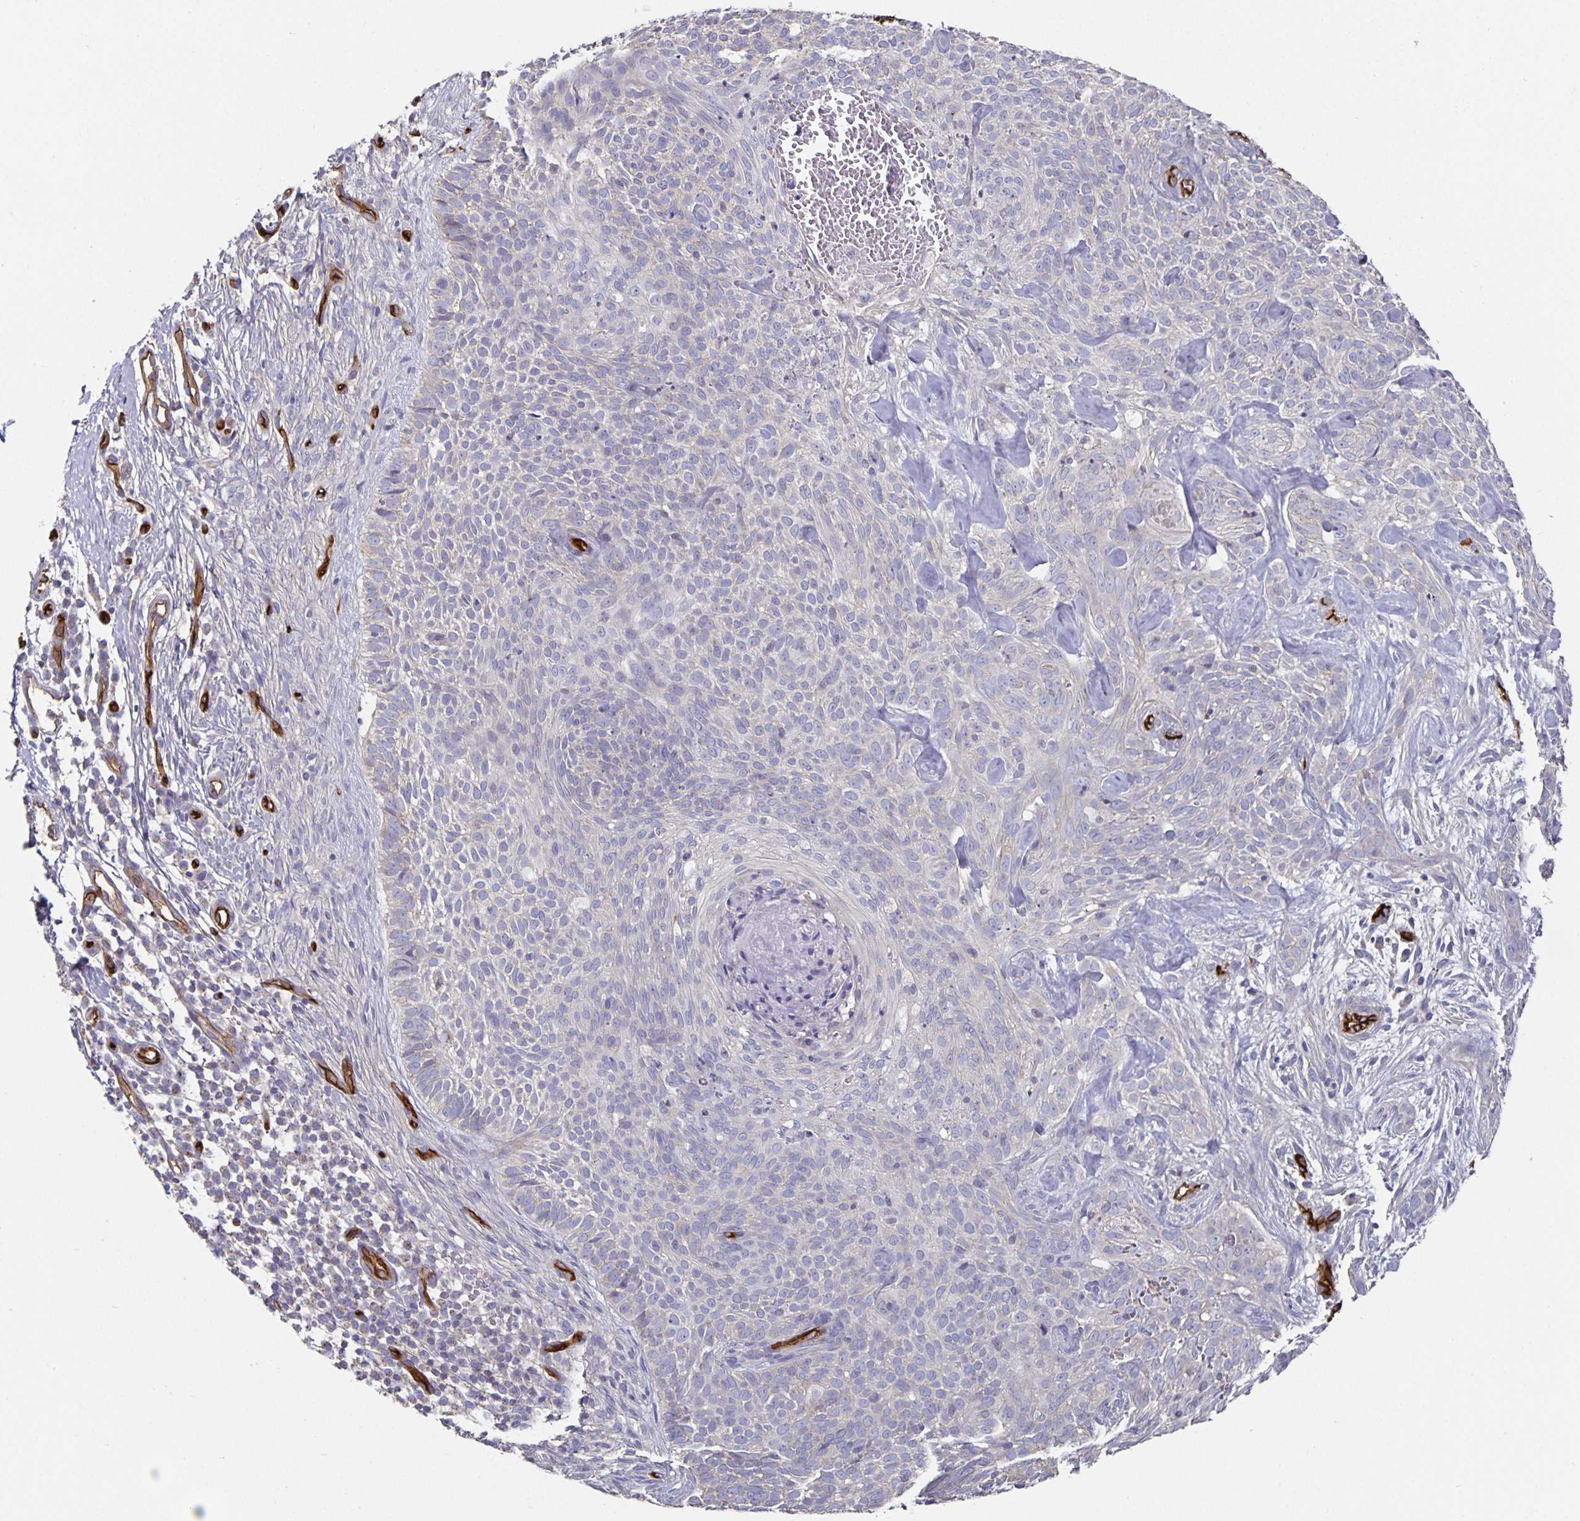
{"staining": {"intensity": "negative", "quantity": "none", "location": "none"}, "tissue": "skin cancer", "cell_type": "Tumor cells", "image_type": "cancer", "snomed": [{"axis": "morphology", "description": "Basal cell carcinoma"}, {"axis": "topography", "description": "Skin"}, {"axis": "topography", "description": "Skin of face"}], "caption": "Tumor cells show no significant protein positivity in skin cancer.", "gene": "PODXL", "patient": {"sex": "female", "age": 82}}